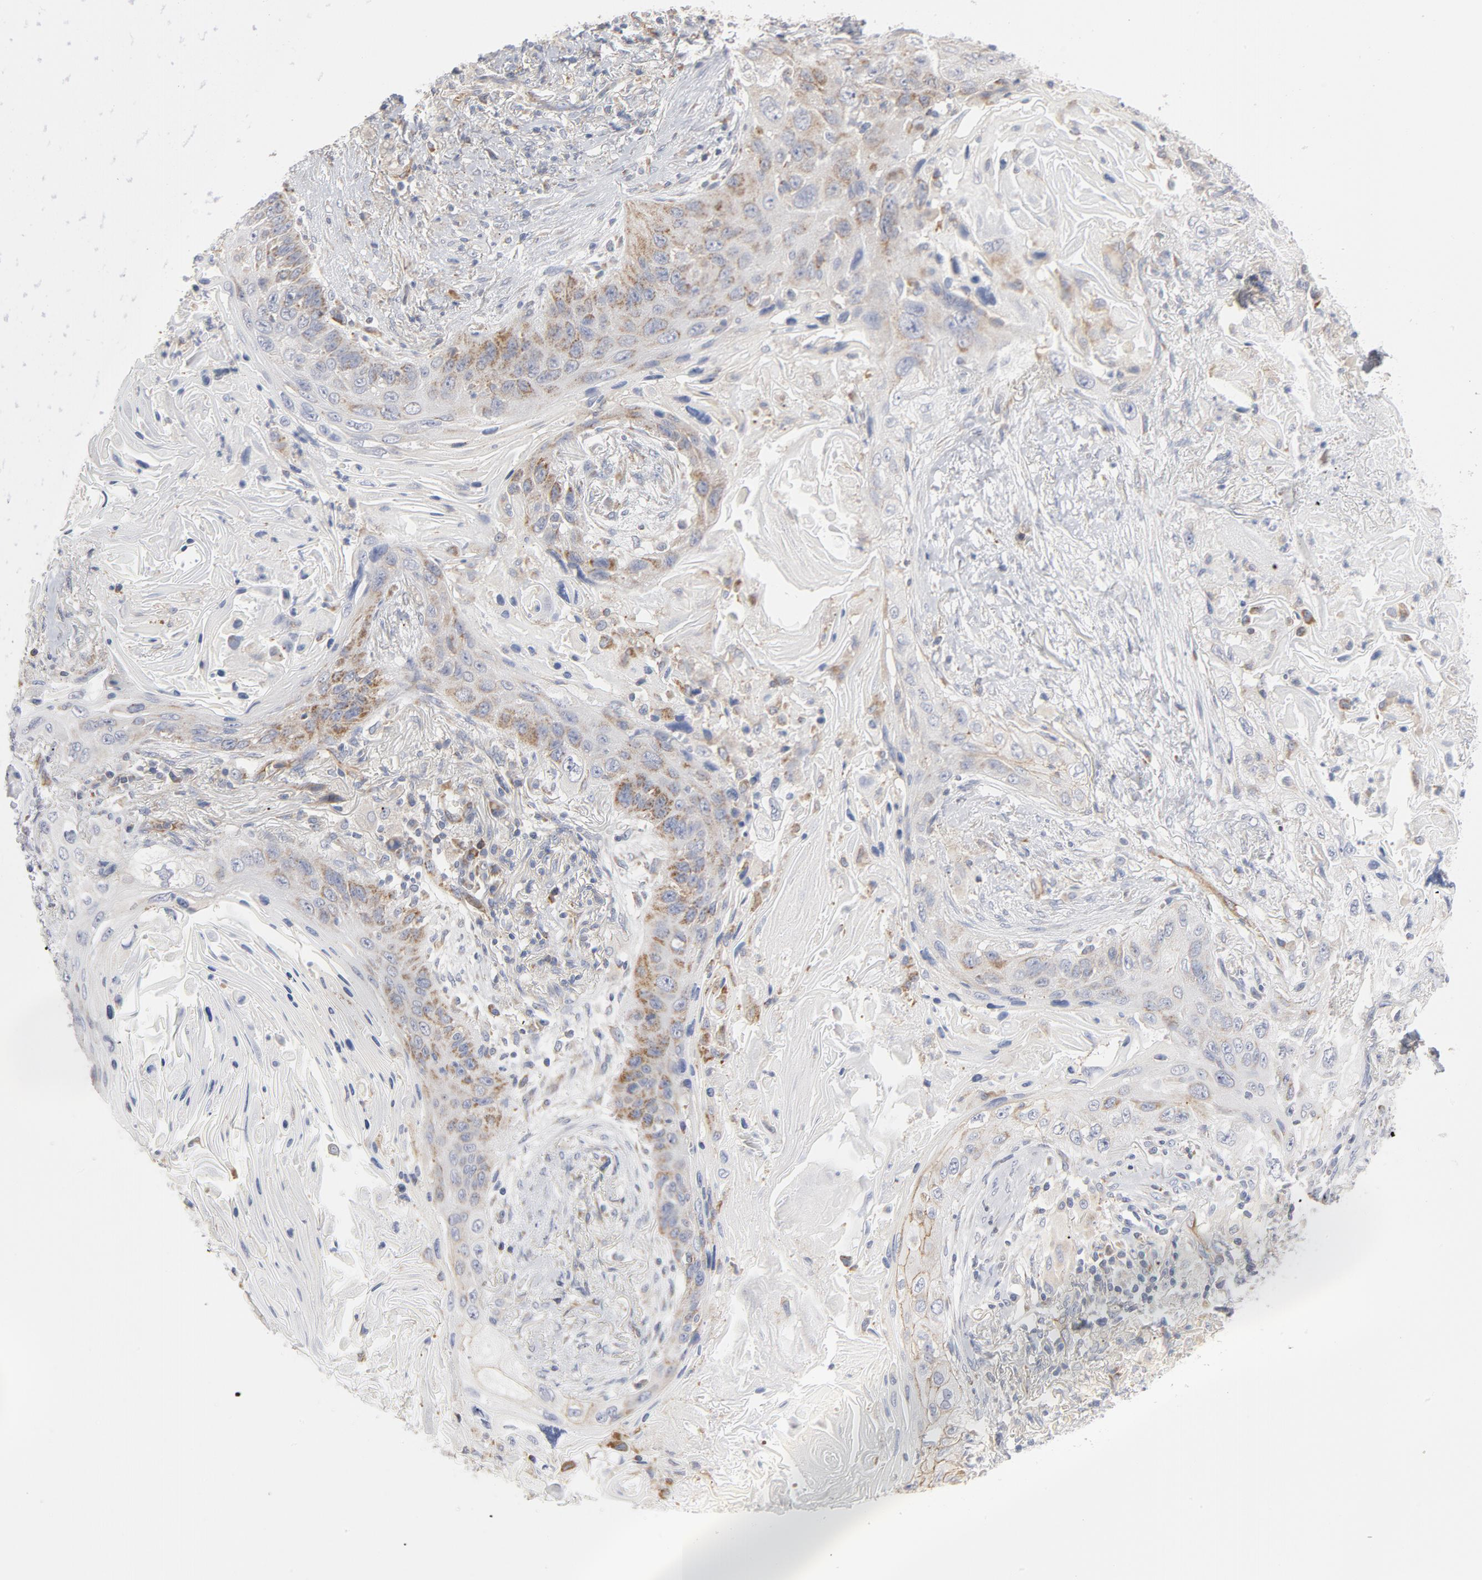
{"staining": {"intensity": "weak", "quantity": "<25%", "location": "cytoplasmic/membranous"}, "tissue": "lung cancer", "cell_type": "Tumor cells", "image_type": "cancer", "snomed": [{"axis": "morphology", "description": "Squamous cell carcinoma, NOS"}, {"axis": "topography", "description": "Lung"}], "caption": "Immunohistochemistry image of human lung cancer stained for a protein (brown), which exhibits no positivity in tumor cells.", "gene": "OXA1L", "patient": {"sex": "female", "age": 67}}